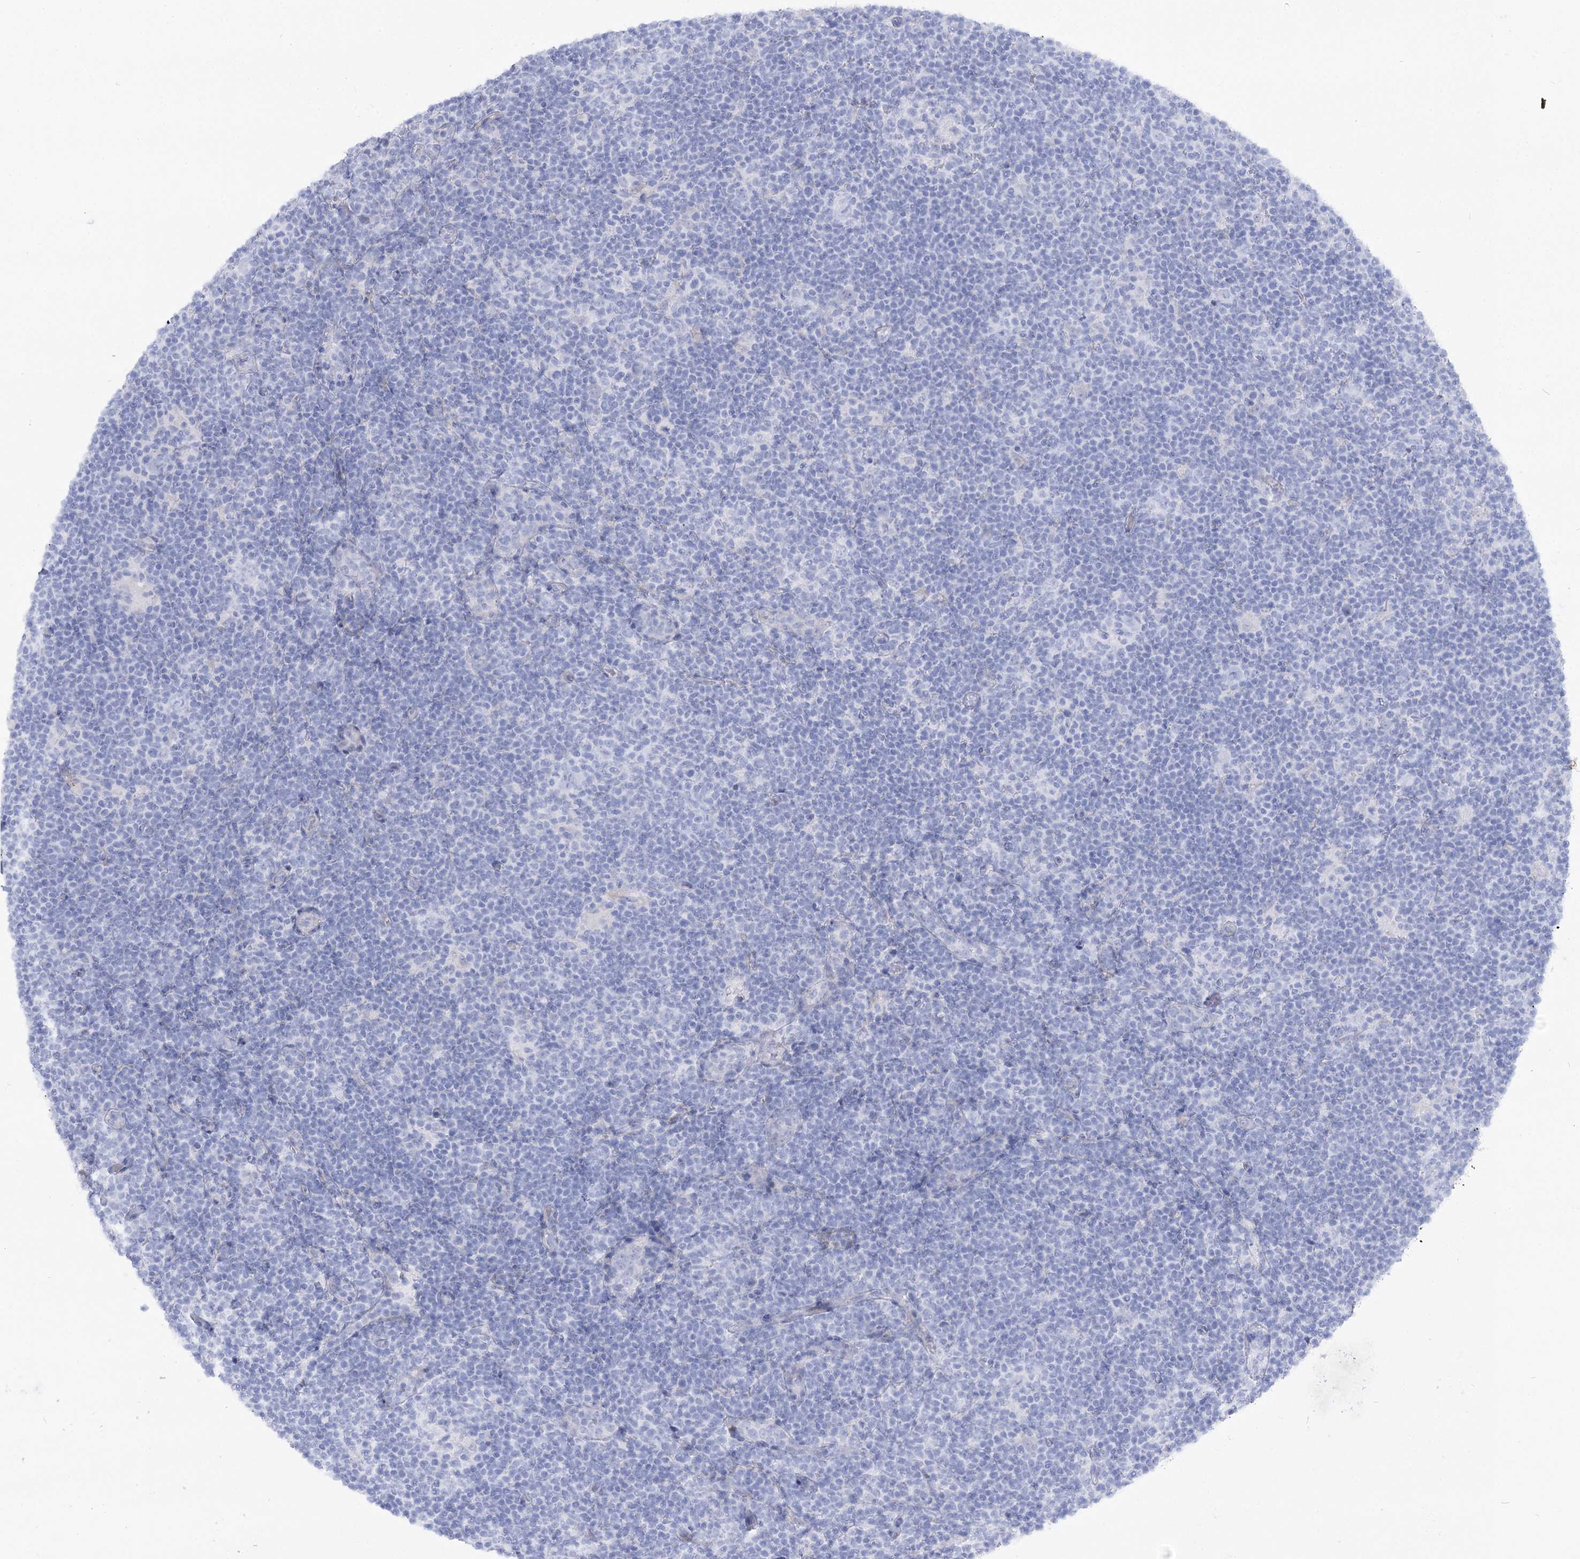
{"staining": {"intensity": "negative", "quantity": "none", "location": "none"}, "tissue": "lymphoma", "cell_type": "Tumor cells", "image_type": "cancer", "snomed": [{"axis": "morphology", "description": "Hodgkin's disease, NOS"}, {"axis": "topography", "description": "Lymph node"}], "caption": "Protein analysis of lymphoma shows no significant staining in tumor cells.", "gene": "SIAE", "patient": {"sex": "female", "age": 57}}